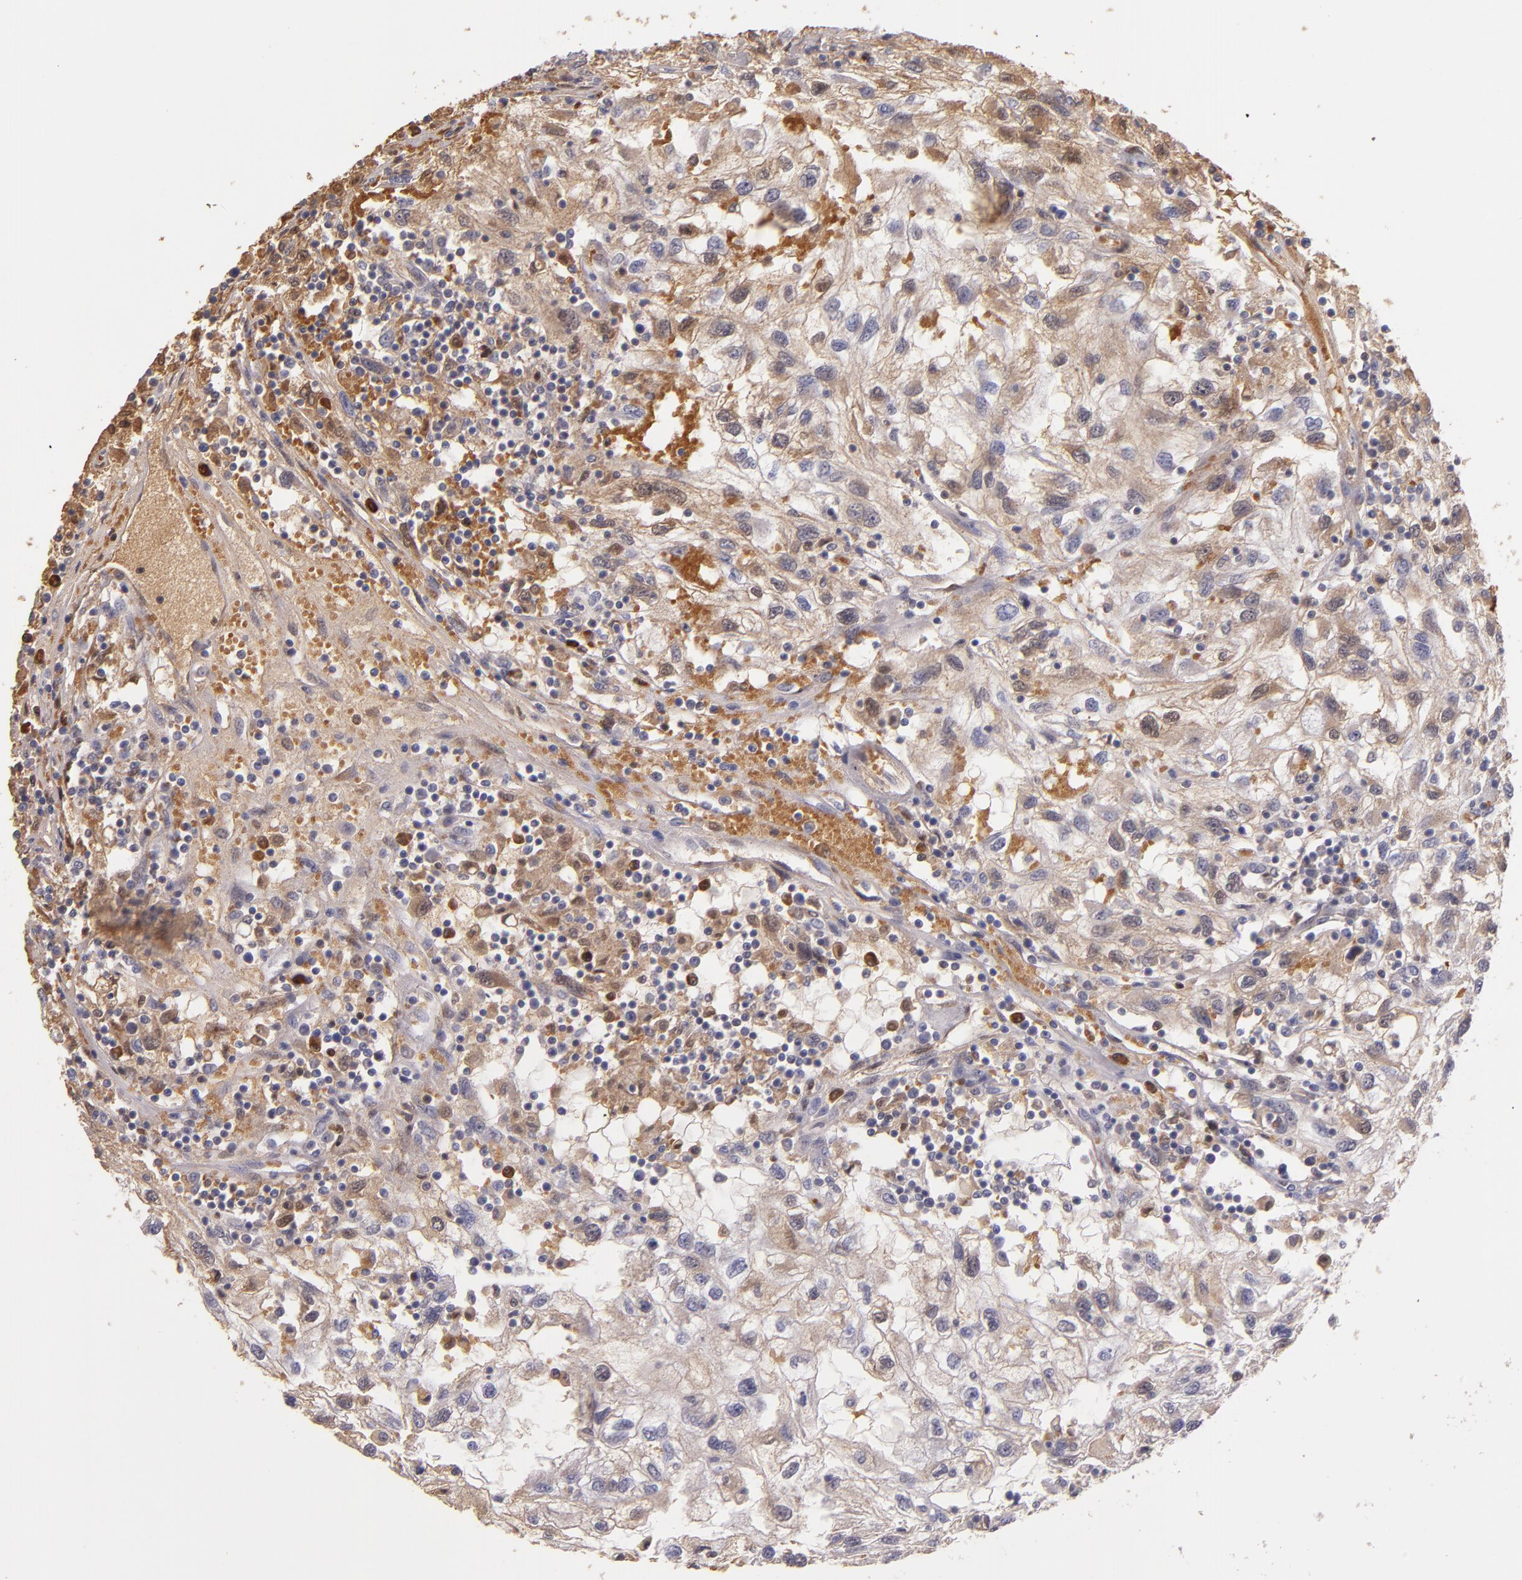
{"staining": {"intensity": "moderate", "quantity": ">75%", "location": "cytoplasmic/membranous"}, "tissue": "renal cancer", "cell_type": "Tumor cells", "image_type": "cancer", "snomed": [{"axis": "morphology", "description": "Normal tissue, NOS"}, {"axis": "morphology", "description": "Adenocarcinoma, NOS"}, {"axis": "topography", "description": "Kidney"}], "caption": "The histopathology image shows immunohistochemical staining of renal cancer. There is moderate cytoplasmic/membranous staining is present in approximately >75% of tumor cells.", "gene": "SERPINC1", "patient": {"sex": "male", "age": 71}}